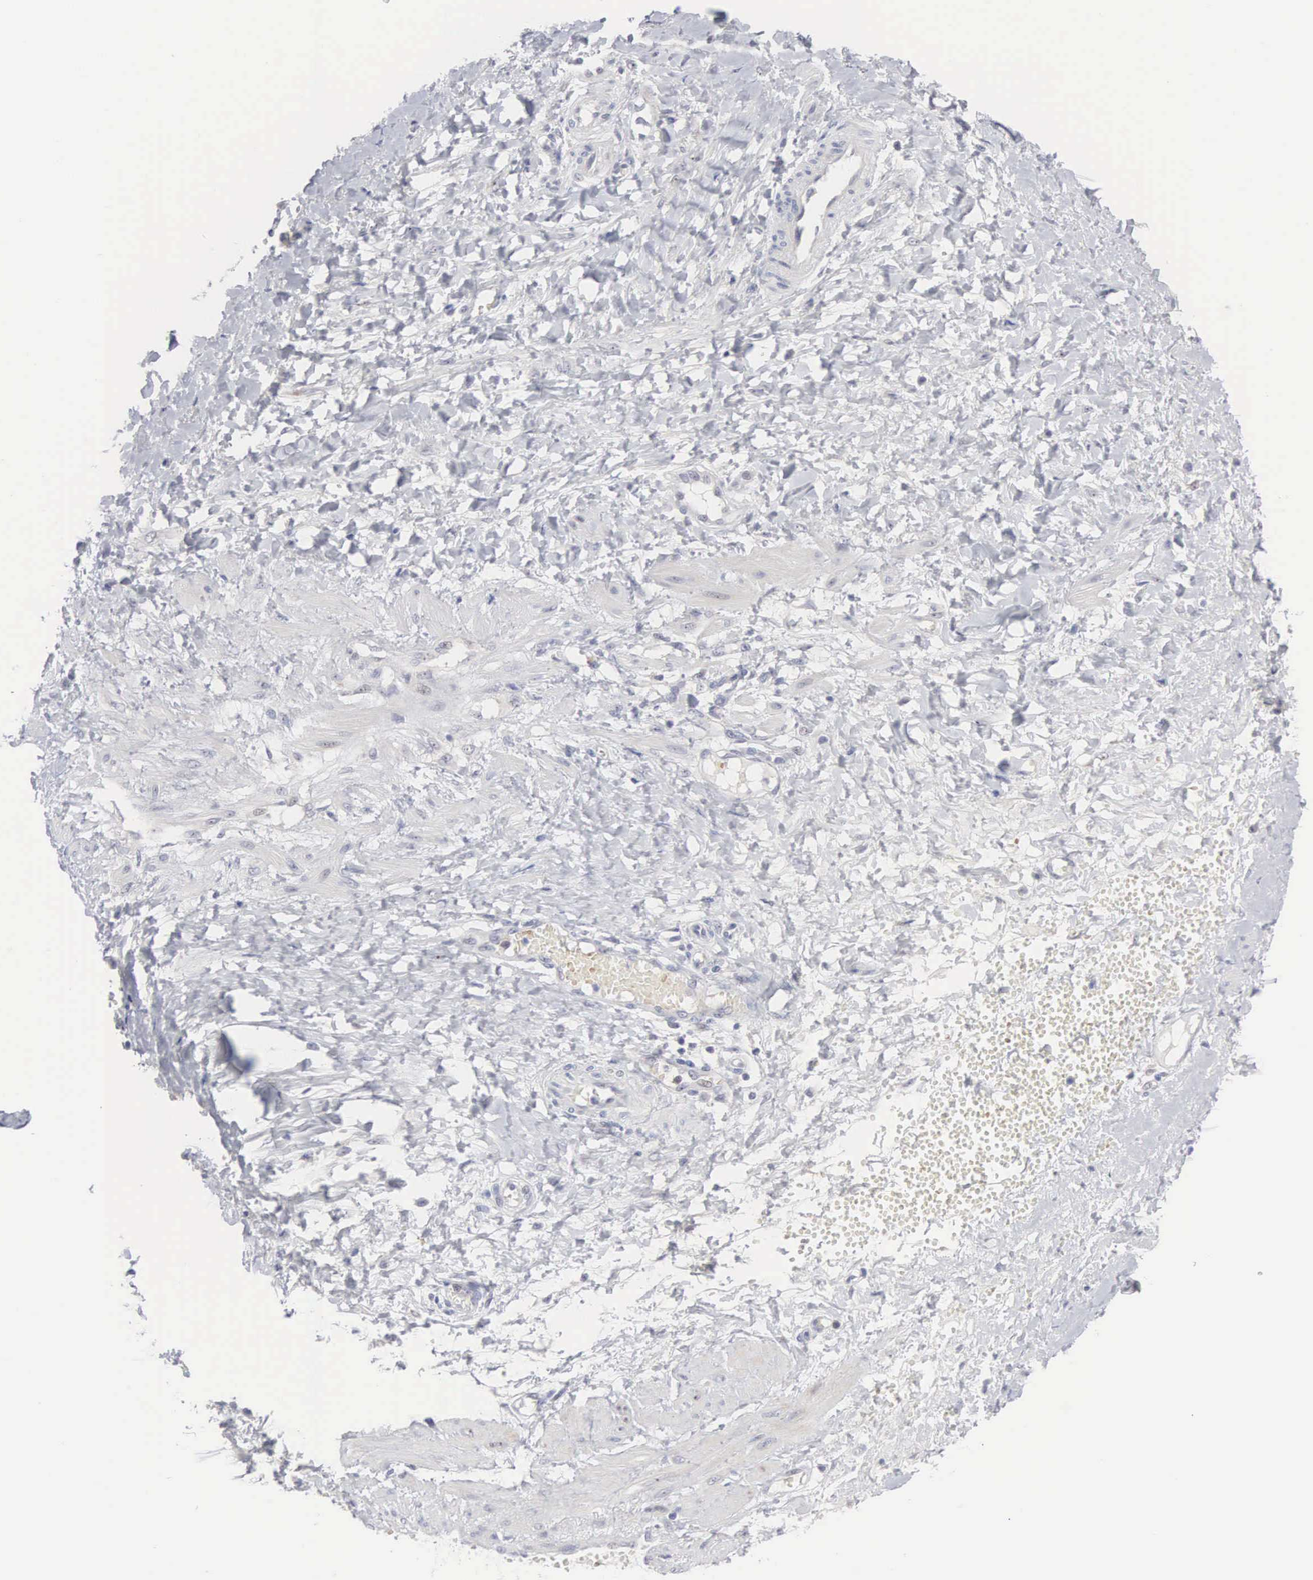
{"staining": {"intensity": "negative", "quantity": "none", "location": "none"}, "tissue": "smooth muscle", "cell_type": "Smooth muscle cells", "image_type": "normal", "snomed": [{"axis": "morphology", "description": "Normal tissue, NOS"}, {"axis": "topography", "description": "Uterus"}], "caption": "Smooth muscle stained for a protein using immunohistochemistry (IHC) shows no staining smooth muscle cells.", "gene": "ACOT4", "patient": {"sex": "female", "age": 56}}